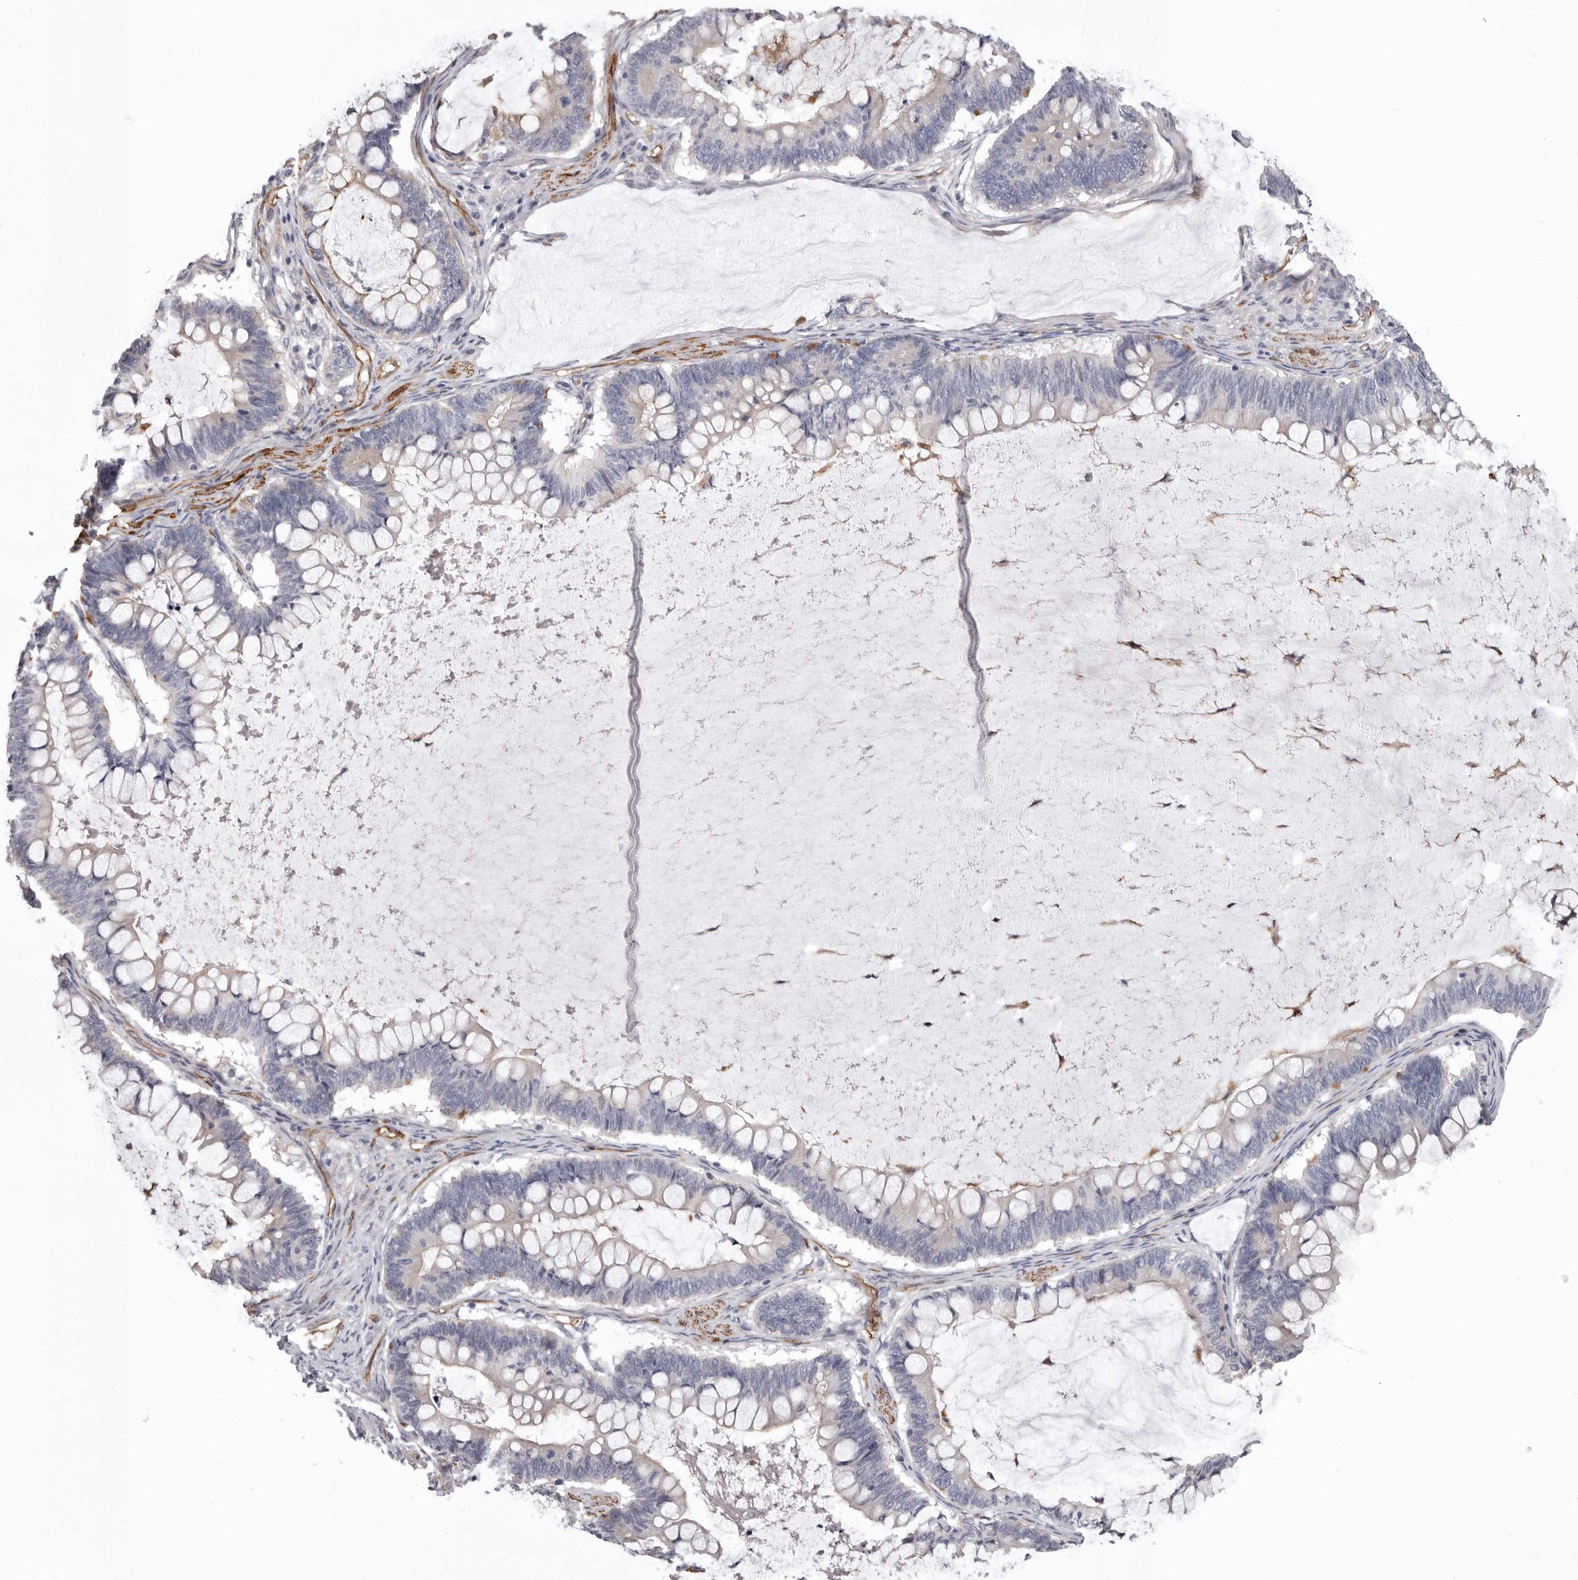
{"staining": {"intensity": "negative", "quantity": "none", "location": "none"}, "tissue": "ovarian cancer", "cell_type": "Tumor cells", "image_type": "cancer", "snomed": [{"axis": "morphology", "description": "Cystadenocarcinoma, mucinous, NOS"}, {"axis": "topography", "description": "Ovary"}], "caption": "DAB (3,3'-diaminobenzidine) immunohistochemical staining of ovarian mucinous cystadenocarcinoma displays no significant positivity in tumor cells. Nuclei are stained in blue.", "gene": "ADGRL4", "patient": {"sex": "female", "age": 61}}